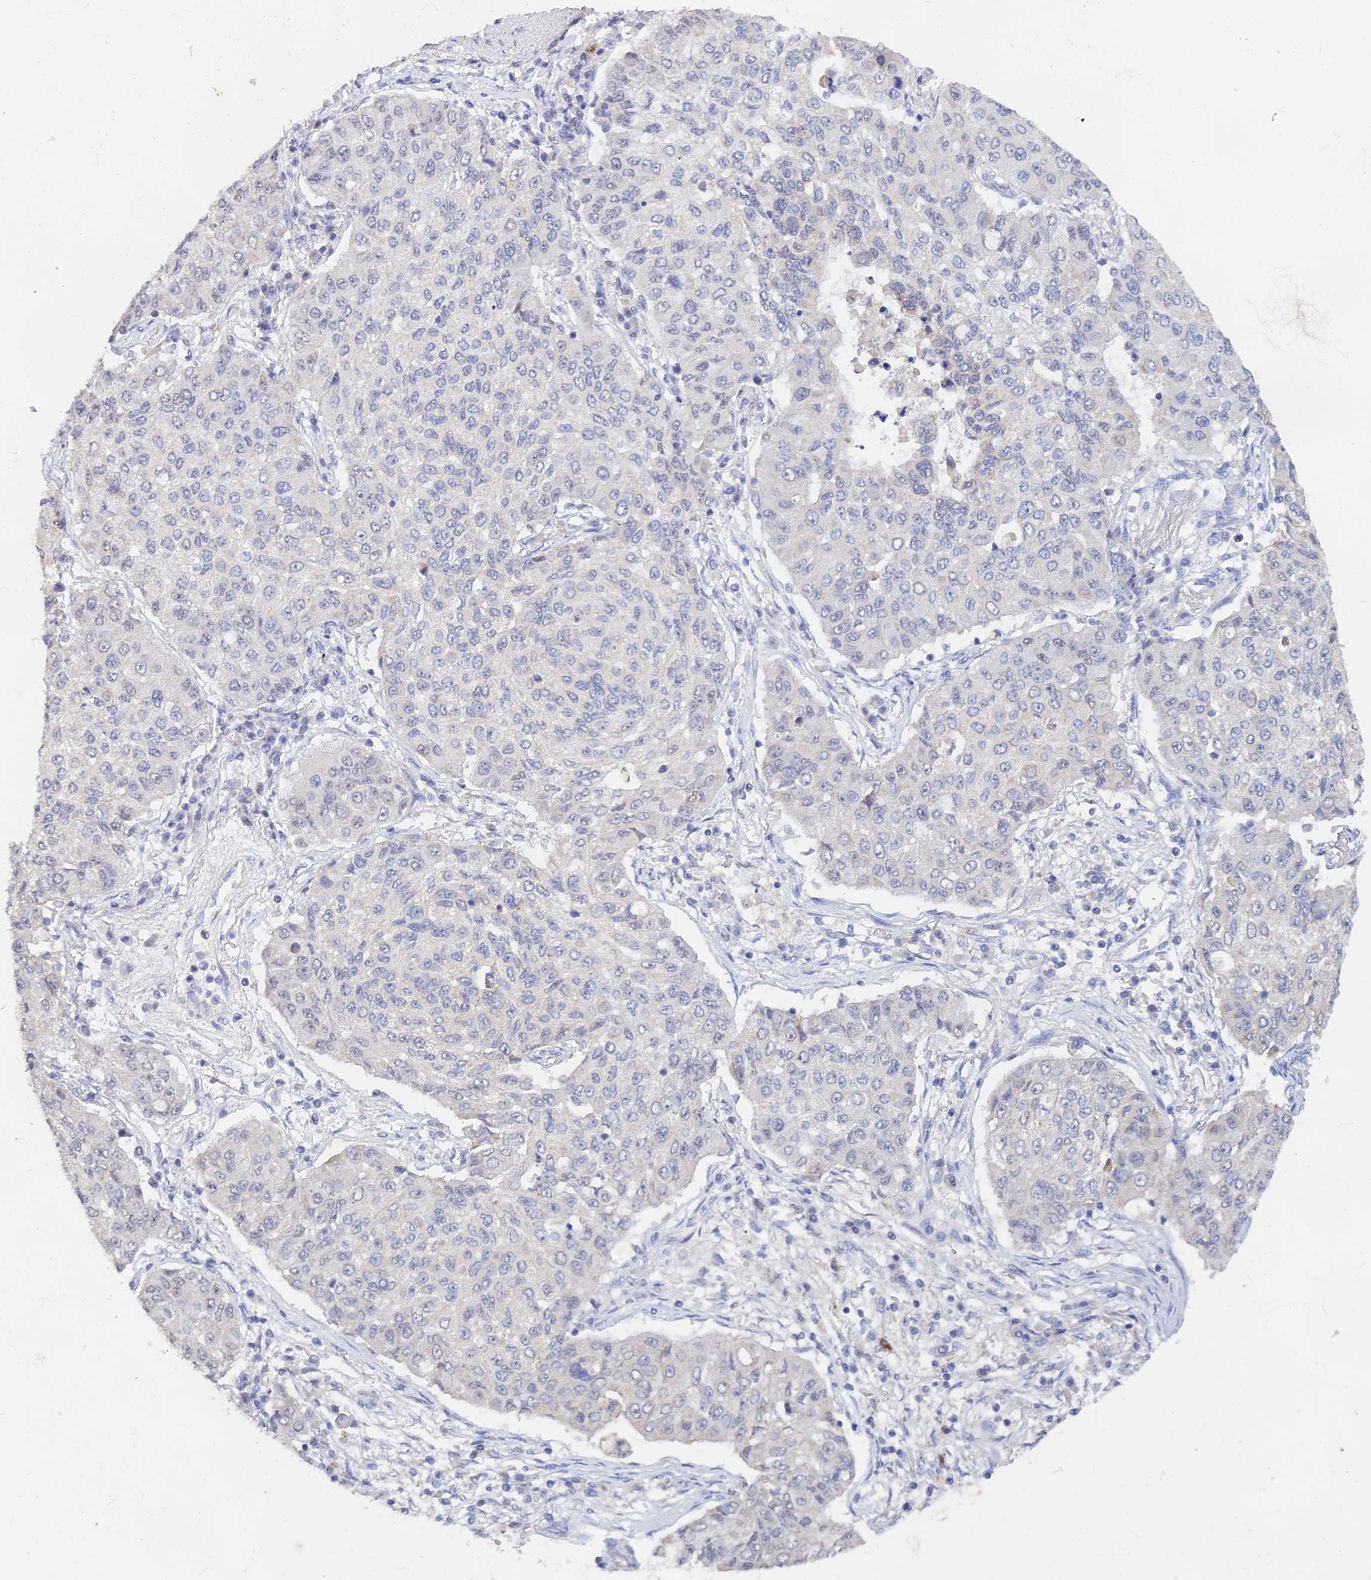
{"staining": {"intensity": "negative", "quantity": "none", "location": "none"}, "tissue": "lung cancer", "cell_type": "Tumor cells", "image_type": "cancer", "snomed": [{"axis": "morphology", "description": "Squamous cell carcinoma, NOS"}, {"axis": "topography", "description": "Lung"}], "caption": "Human lung squamous cell carcinoma stained for a protein using IHC exhibits no expression in tumor cells.", "gene": "LRIF1", "patient": {"sex": "male", "age": 74}}